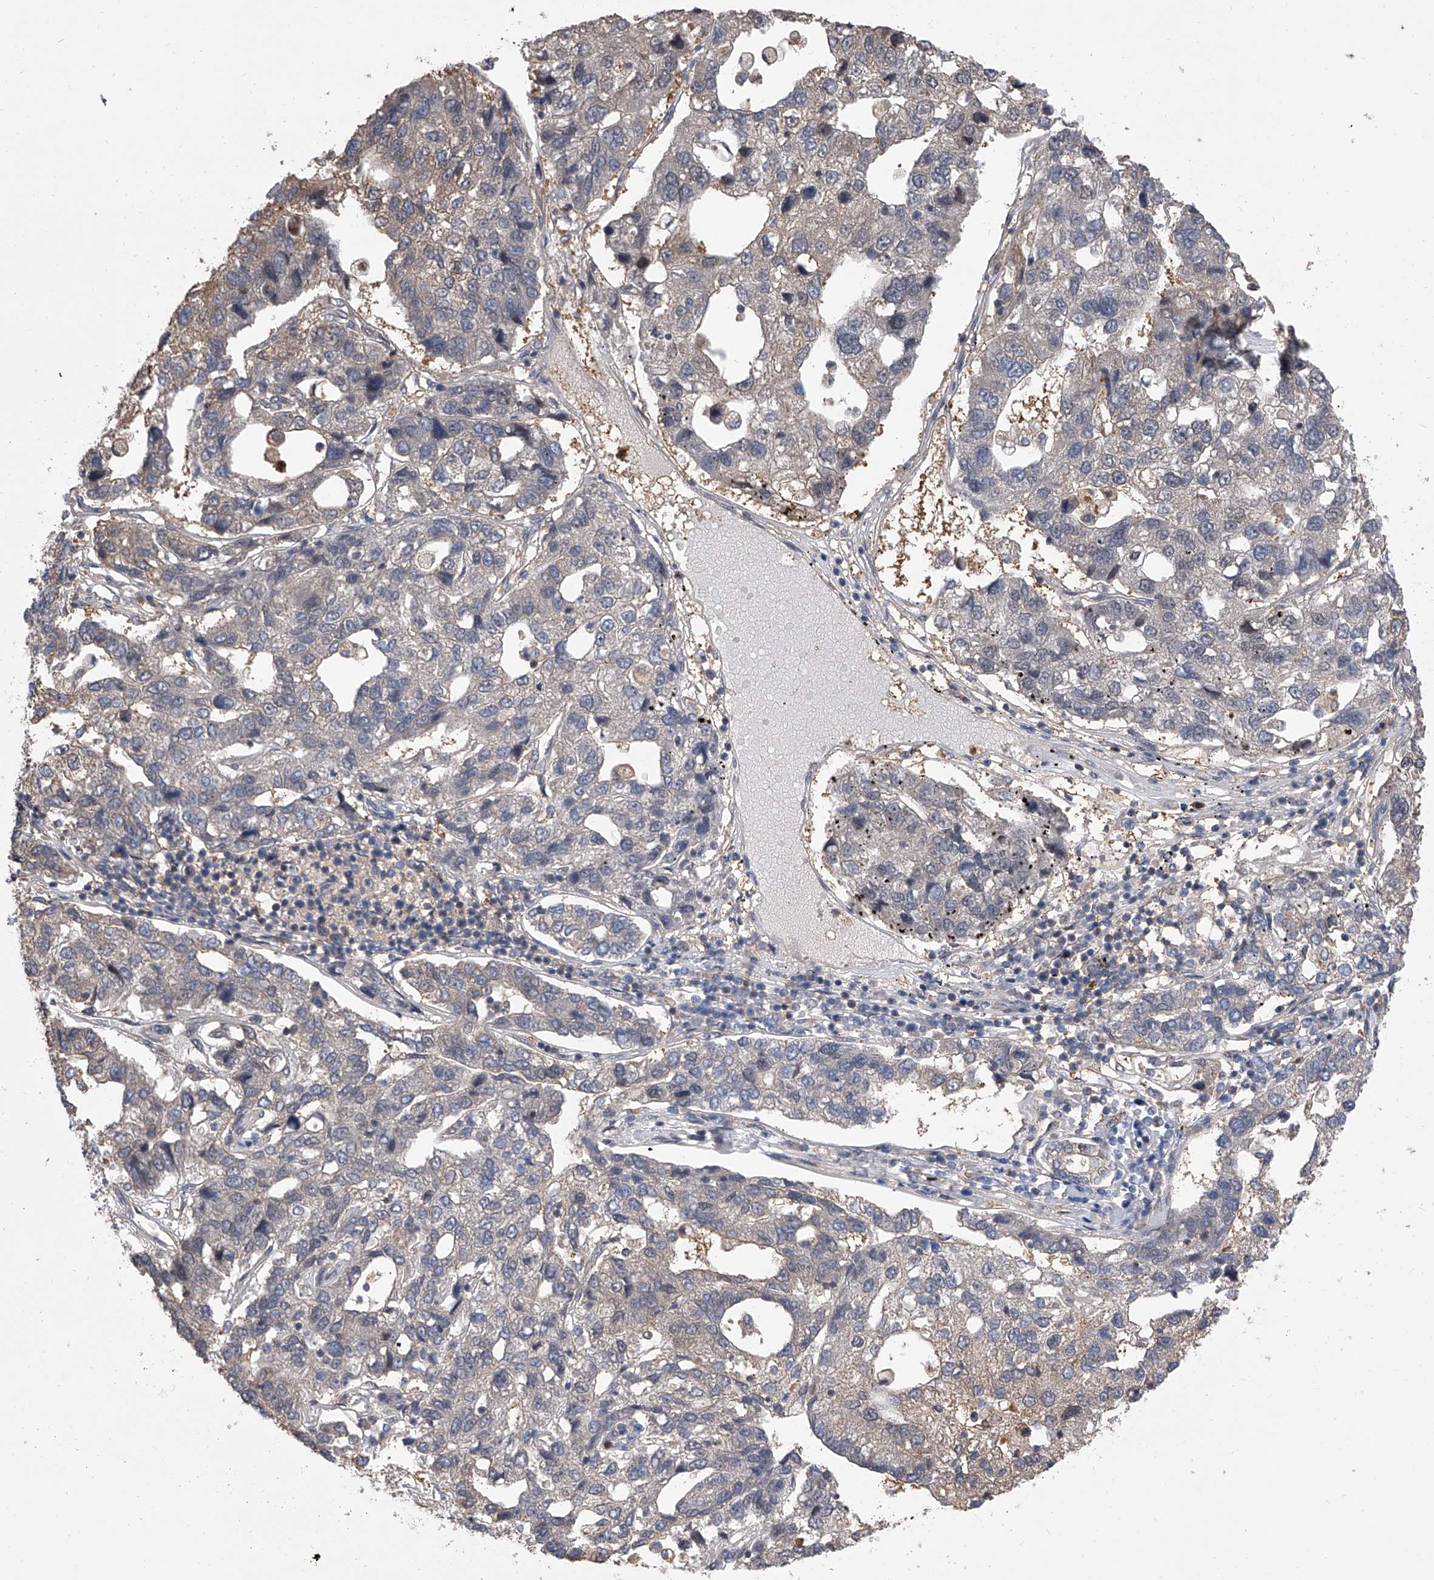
{"staining": {"intensity": "moderate", "quantity": "<25%", "location": "cytoplasmic/membranous"}, "tissue": "pancreatic cancer", "cell_type": "Tumor cells", "image_type": "cancer", "snomed": [{"axis": "morphology", "description": "Adenocarcinoma, NOS"}, {"axis": "topography", "description": "Pancreas"}], "caption": "Immunohistochemistry (IHC) of human pancreatic adenocarcinoma exhibits low levels of moderate cytoplasmic/membranous expression in approximately <25% of tumor cells.", "gene": "BHLHE23", "patient": {"sex": "female", "age": 61}}